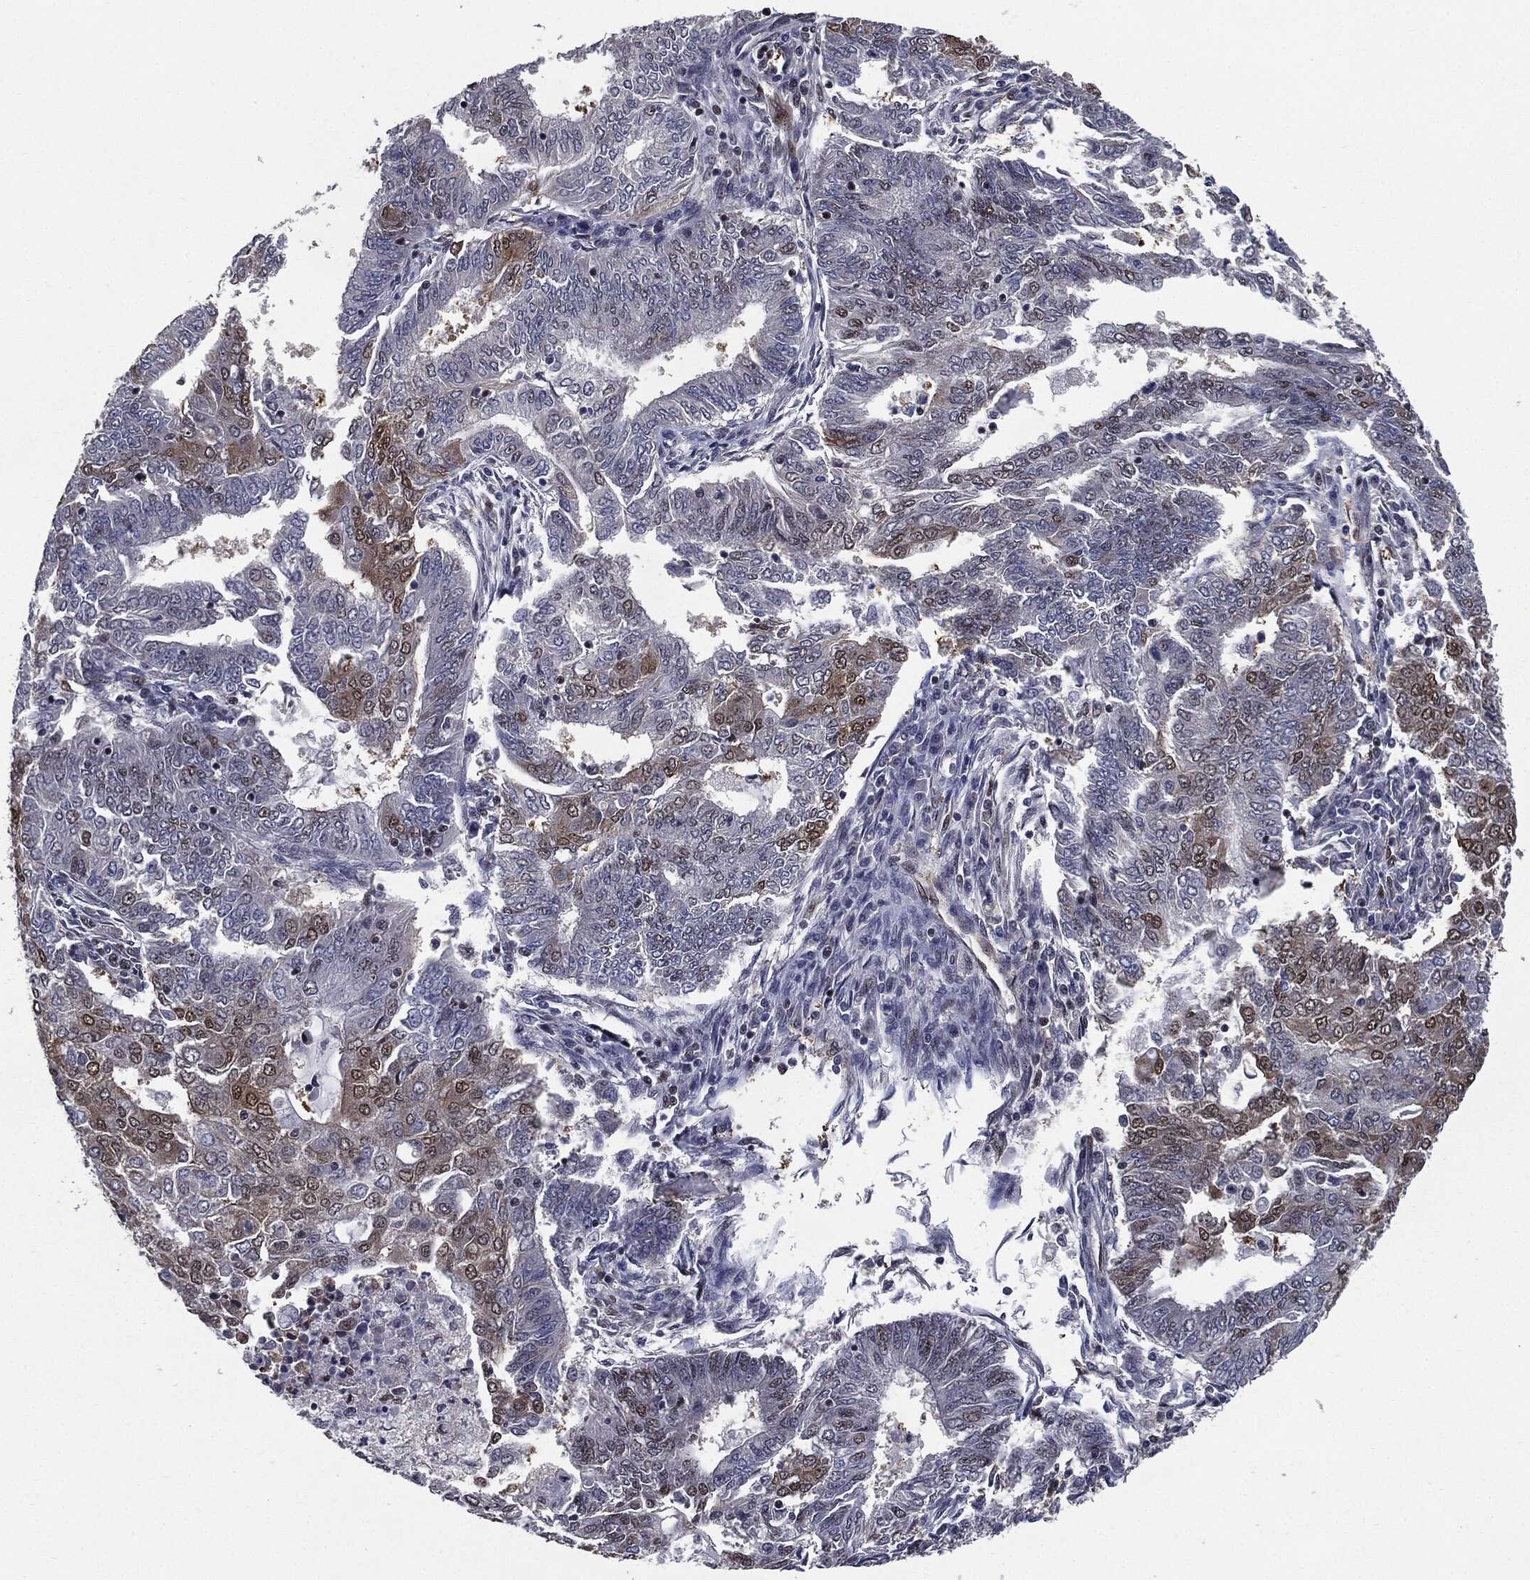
{"staining": {"intensity": "moderate", "quantity": "<25%", "location": "cytoplasmic/membranous"}, "tissue": "endometrial cancer", "cell_type": "Tumor cells", "image_type": "cancer", "snomed": [{"axis": "morphology", "description": "Adenocarcinoma, NOS"}, {"axis": "topography", "description": "Endometrium"}], "caption": "High-magnification brightfield microscopy of adenocarcinoma (endometrial) stained with DAB (3,3'-diaminobenzidine) (brown) and counterstained with hematoxylin (blue). tumor cells exhibit moderate cytoplasmic/membranous expression is present in approximately<25% of cells.", "gene": "JUN", "patient": {"sex": "female", "age": 62}}